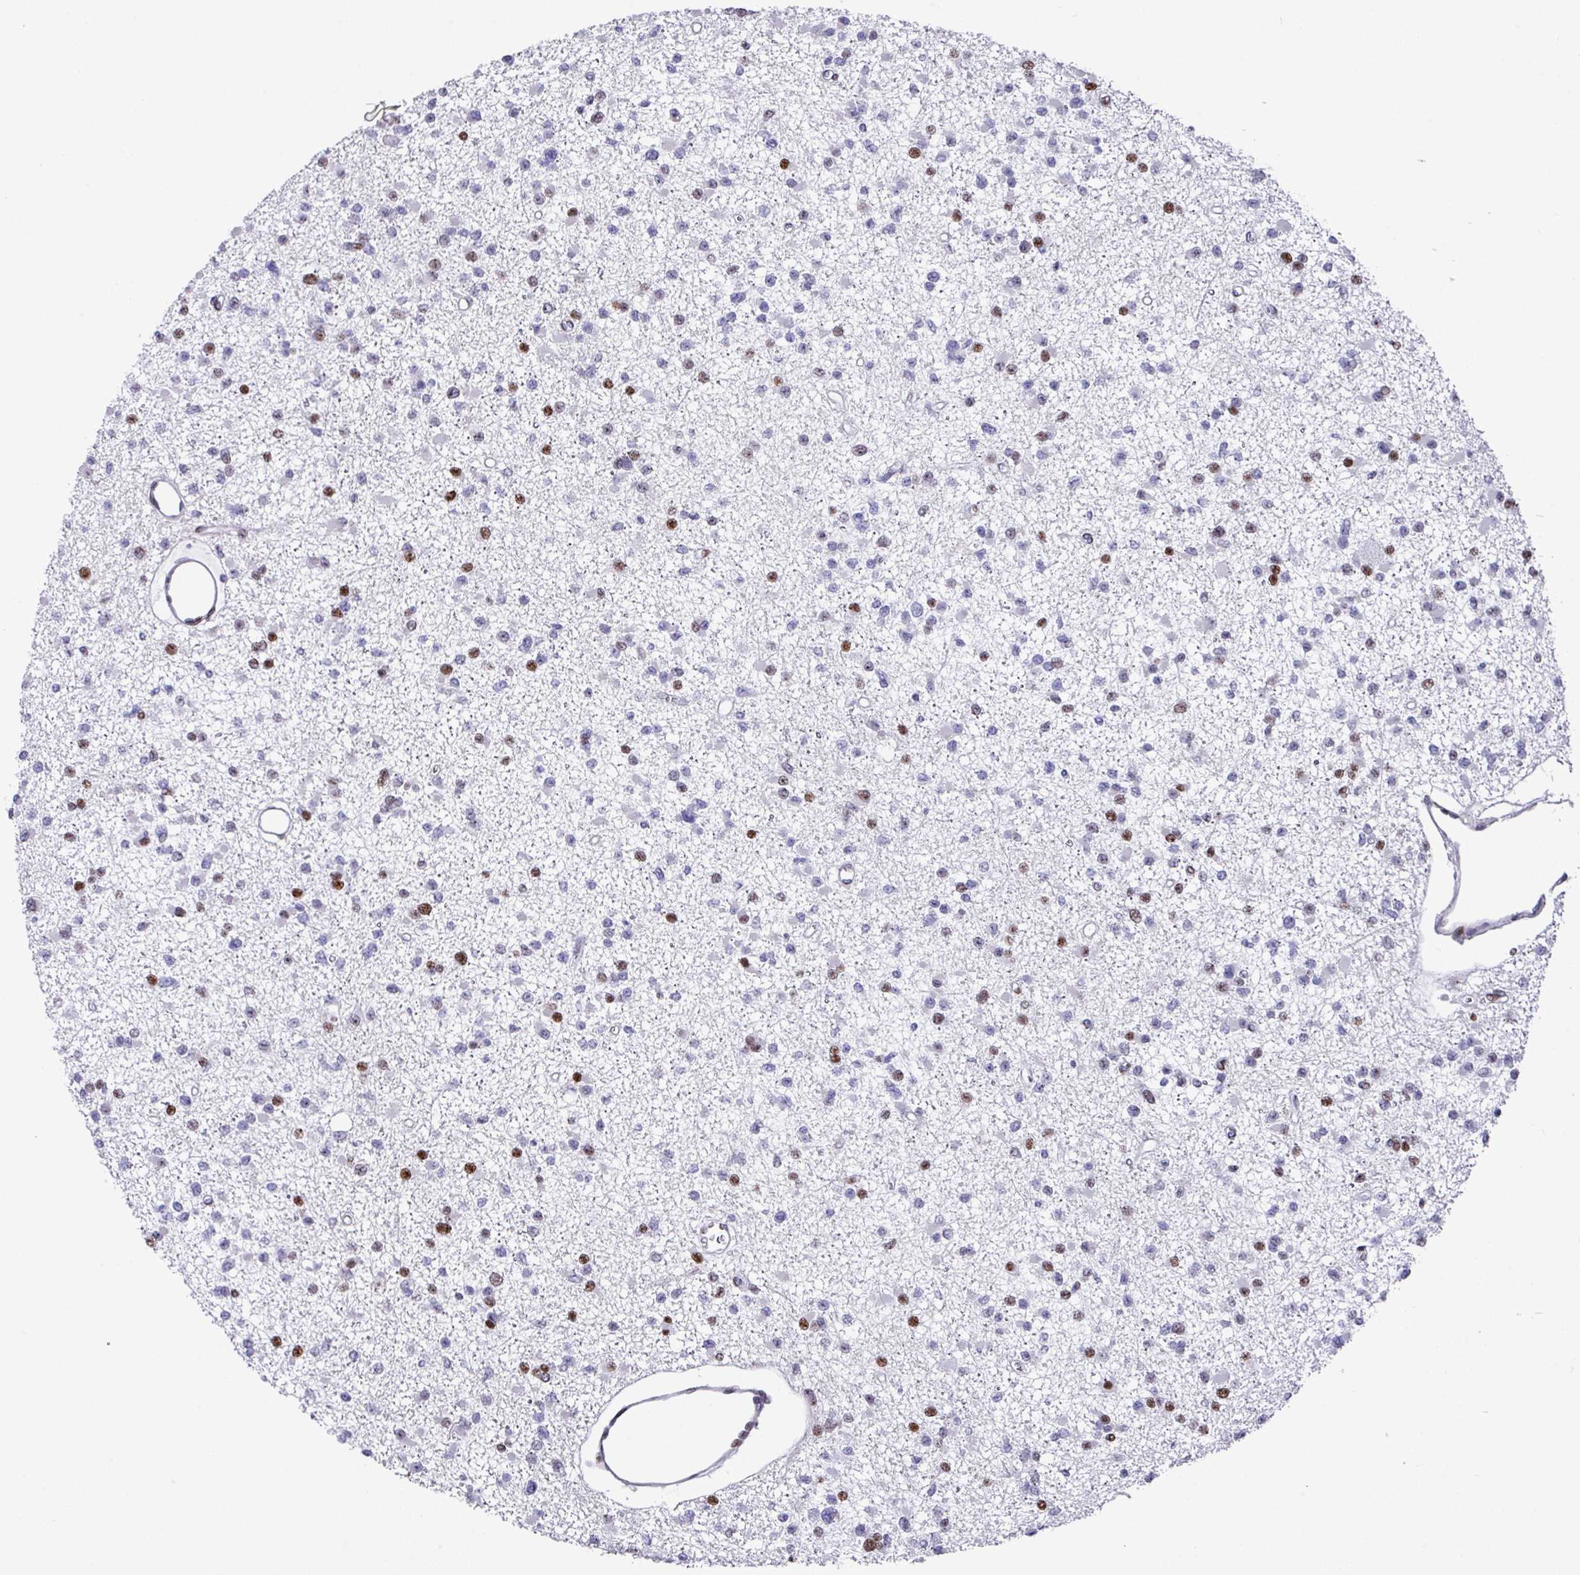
{"staining": {"intensity": "moderate", "quantity": "25%-75%", "location": "nuclear"}, "tissue": "glioma", "cell_type": "Tumor cells", "image_type": "cancer", "snomed": [{"axis": "morphology", "description": "Glioma, malignant, Low grade"}, {"axis": "topography", "description": "Brain"}], "caption": "This histopathology image demonstrates malignant glioma (low-grade) stained with immunohistochemistry (IHC) to label a protein in brown. The nuclear of tumor cells show moderate positivity for the protein. Nuclei are counter-stained blue.", "gene": "TCF3", "patient": {"sex": "female", "age": 22}}